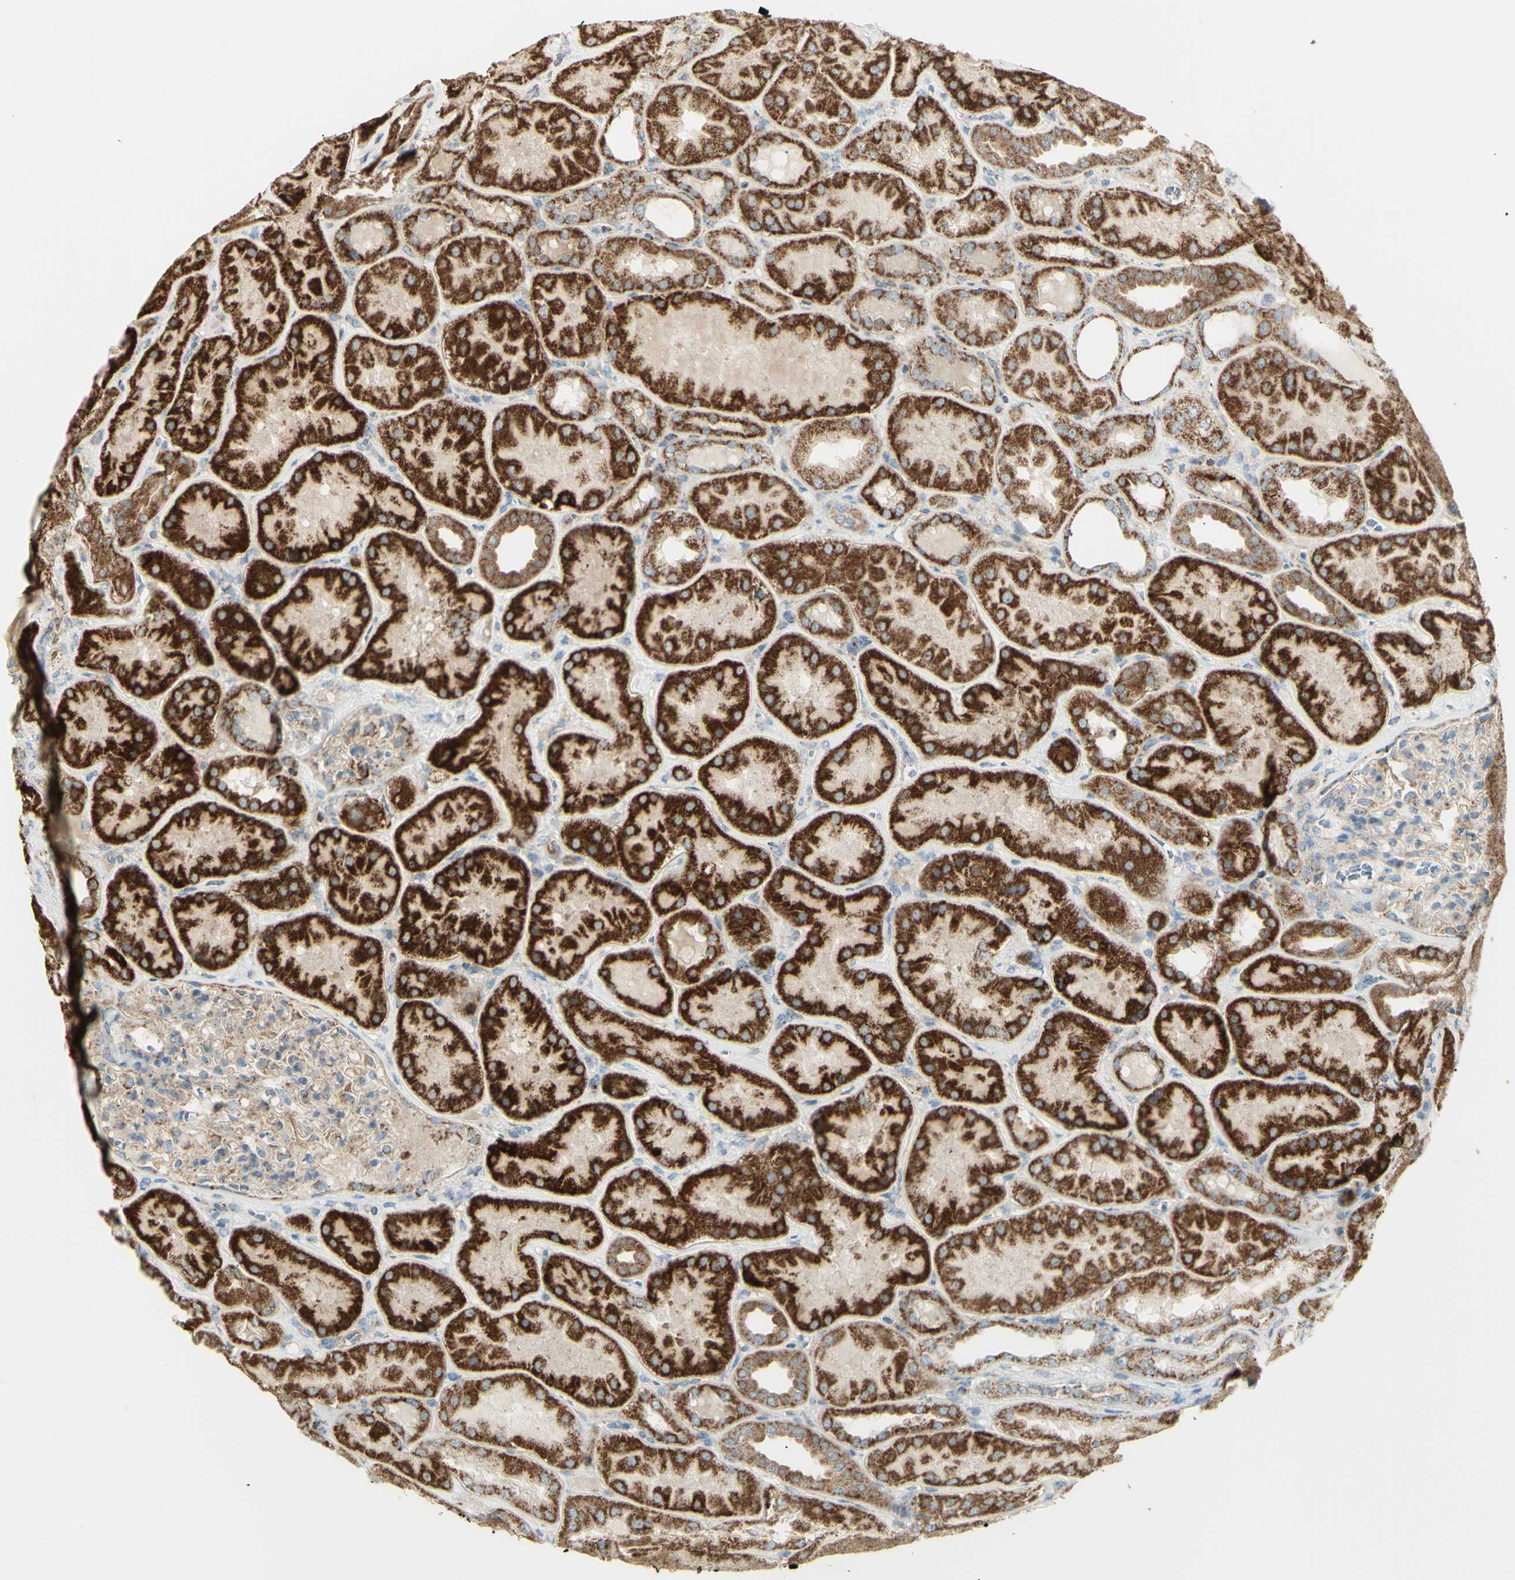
{"staining": {"intensity": "weak", "quantity": "<25%", "location": "cytoplasmic/membranous"}, "tissue": "kidney", "cell_type": "Cells in glomeruli", "image_type": "normal", "snomed": [{"axis": "morphology", "description": "Normal tissue, NOS"}, {"axis": "topography", "description": "Kidney"}], "caption": "Kidney was stained to show a protein in brown. There is no significant staining in cells in glomeruli. (DAB (3,3'-diaminobenzidine) IHC visualized using brightfield microscopy, high magnification).", "gene": "LETM1", "patient": {"sex": "female", "age": 56}}